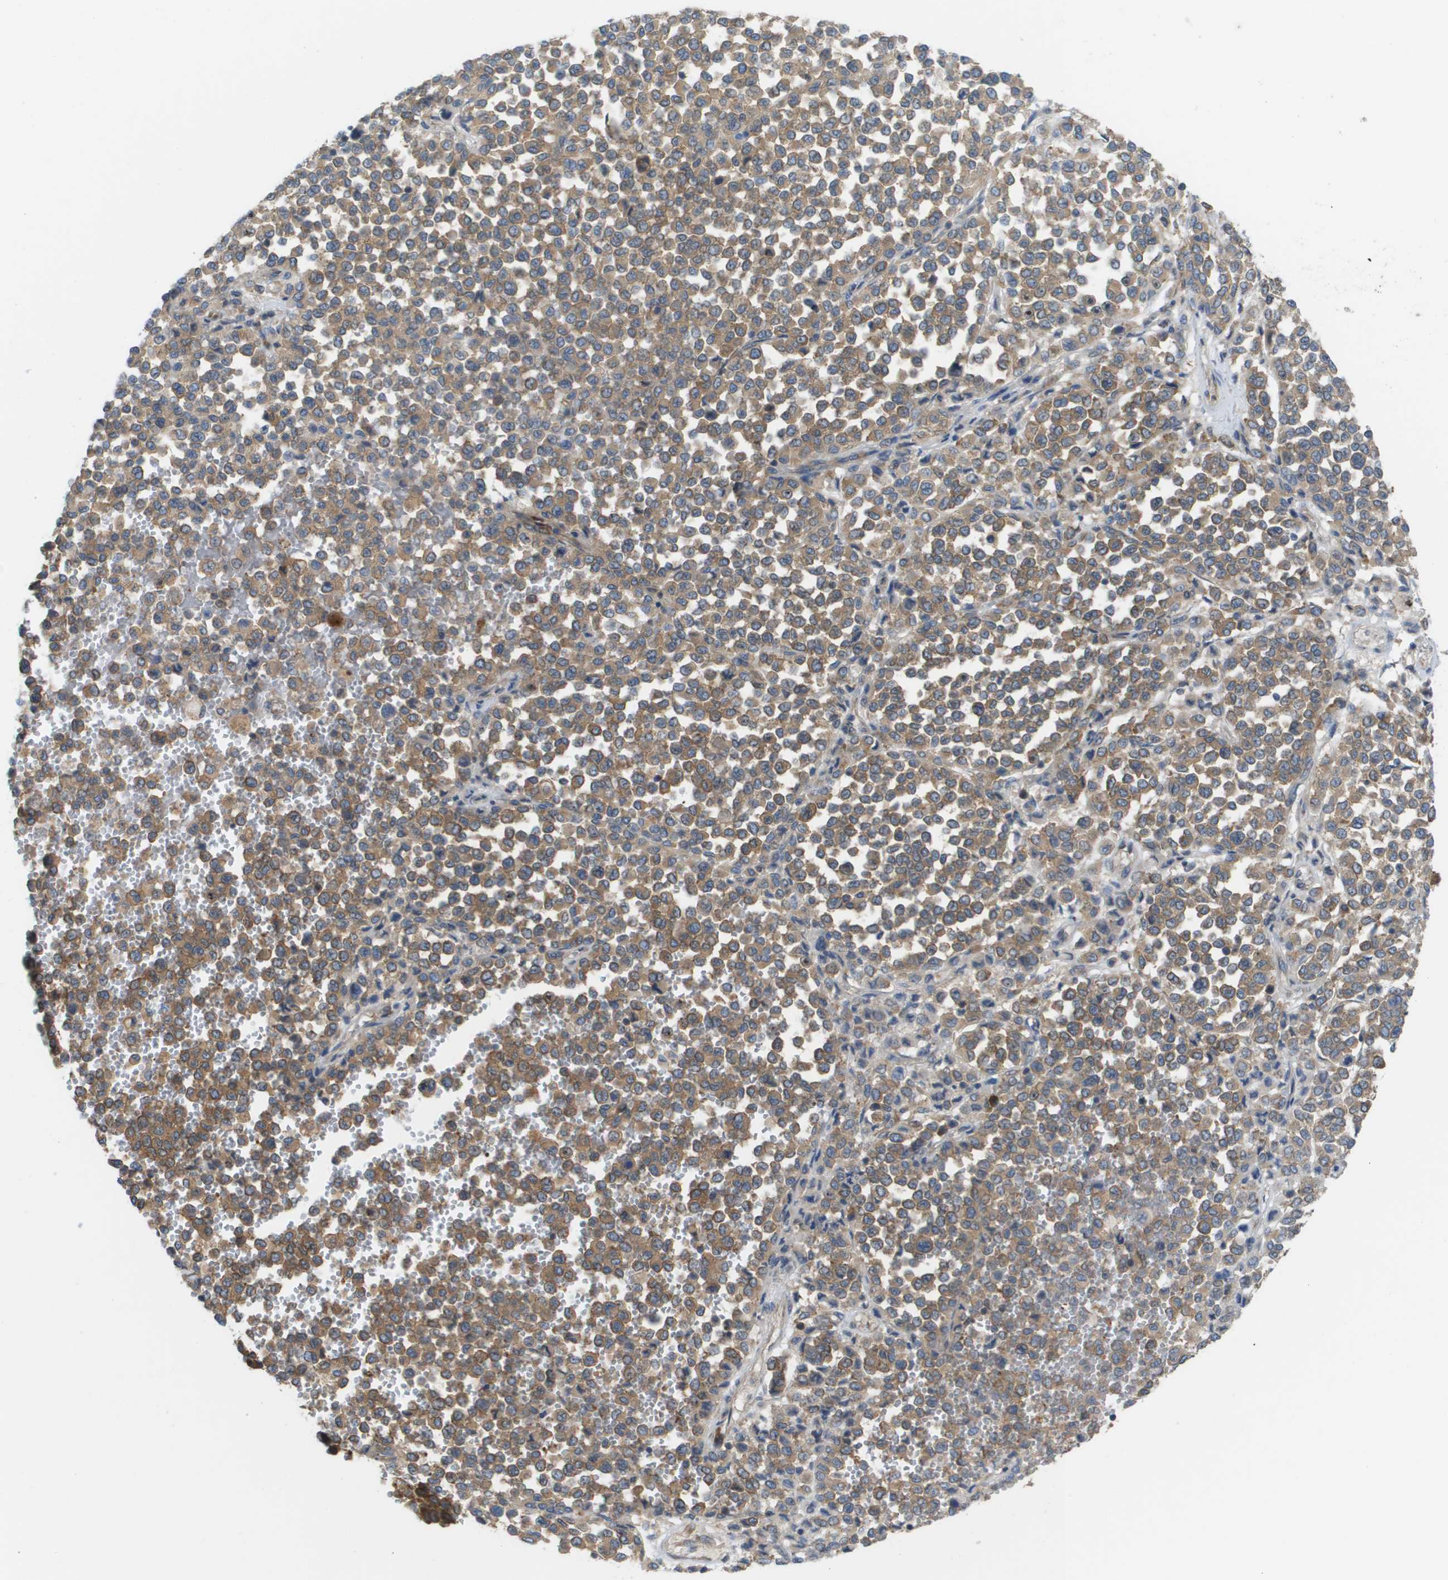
{"staining": {"intensity": "weak", "quantity": ">75%", "location": "cytoplasmic/membranous"}, "tissue": "melanoma", "cell_type": "Tumor cells", "image_type": "cancer", "snomed": [{"axis": "morphology", "description": "Malignant melanoma, Metastatic site"}, {"axis": "topography", "description": "Pancreas"}], "caption": "Melanoma was stained to show a protein in brown. There is low levels of weak cytoplasmic/membranous staining in approximately >75% of tumor cells. Immunohistochemistry stains the protein in brown and the nuclei are stained blue.", "gene": "EIF4G2", "patient": {"sex": "female", "age": 30}}